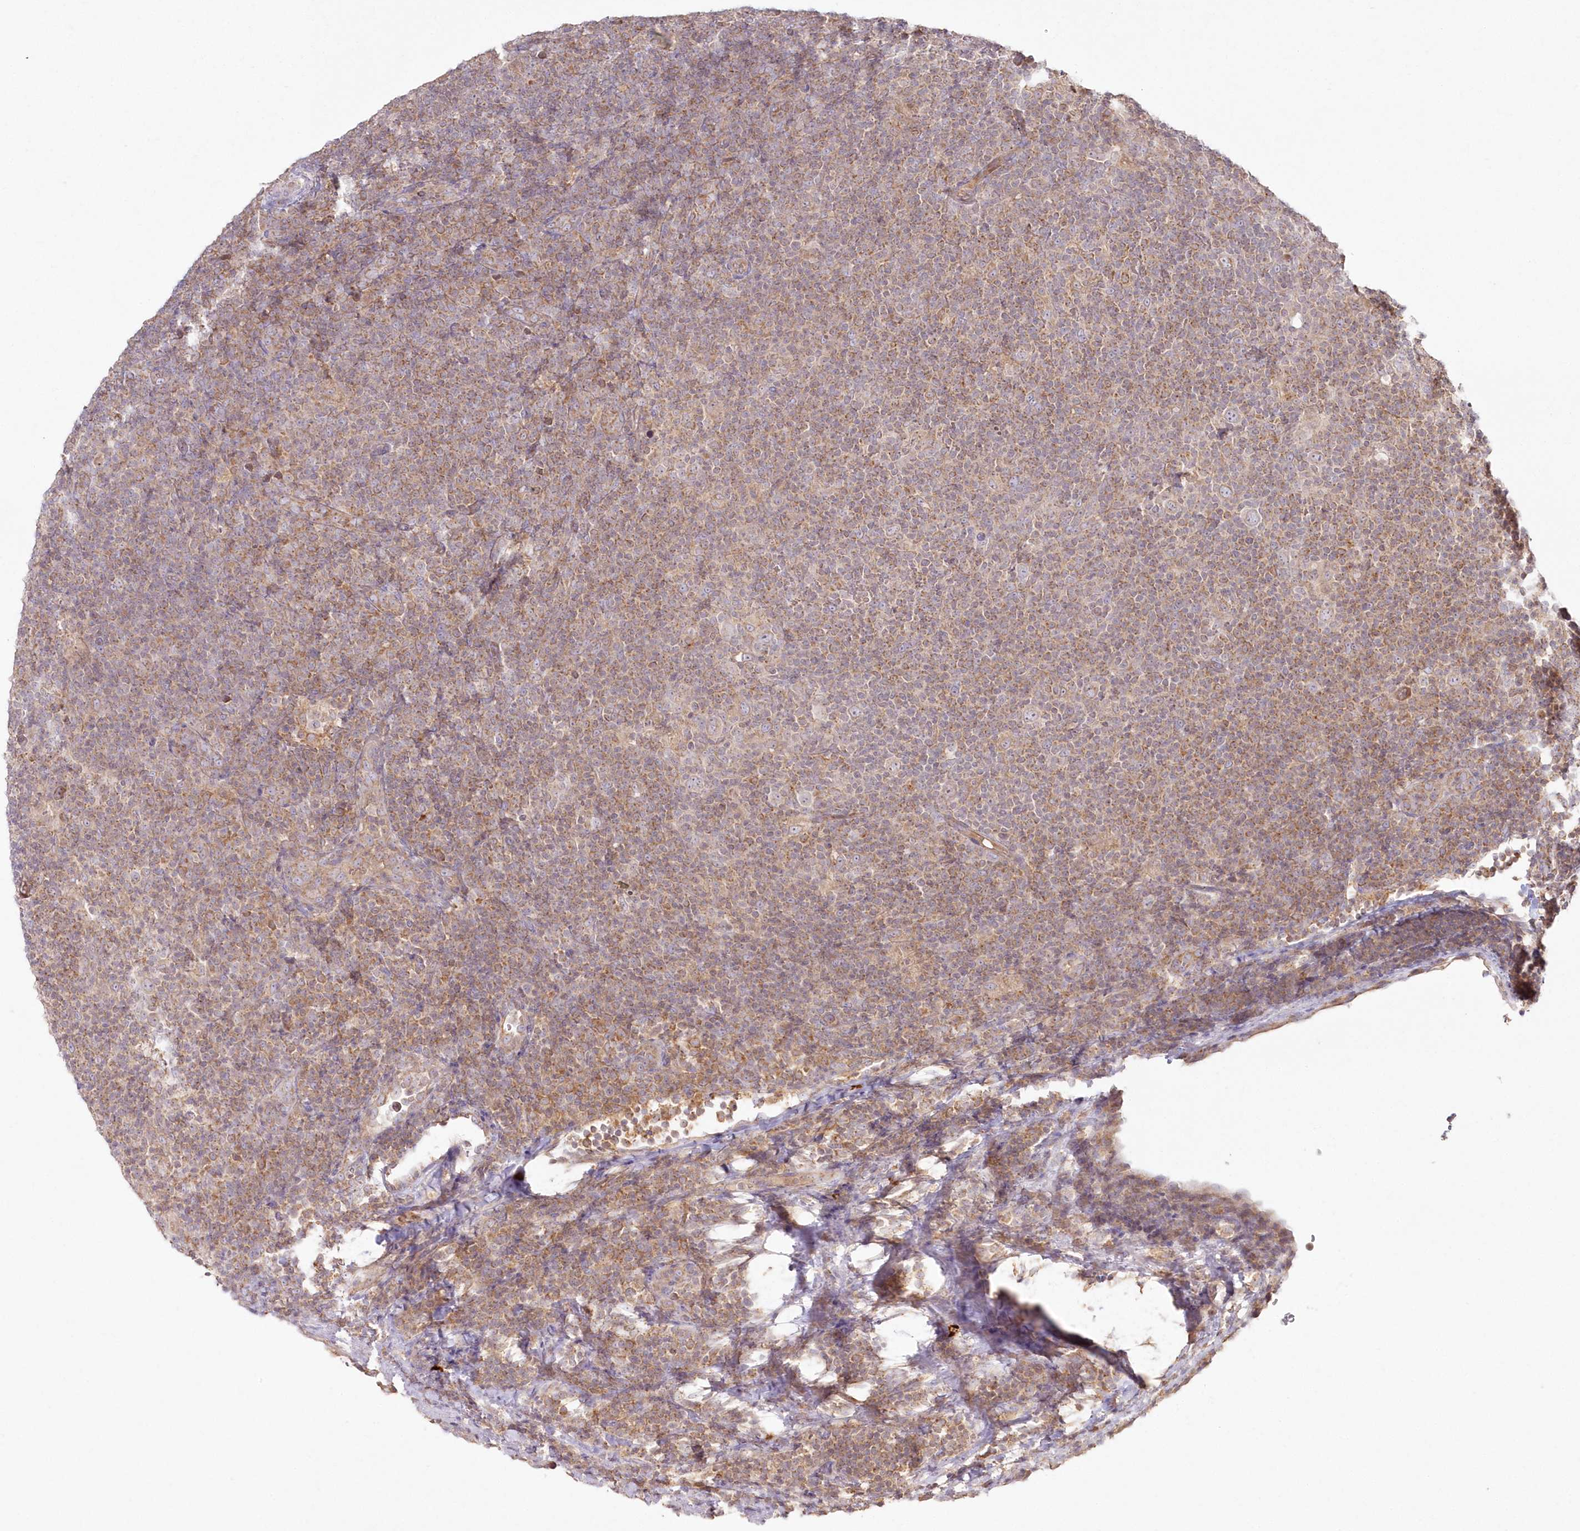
{"staining": {"intensity": "weak", "quantity": "<25%", "location": "cytoplasmic/membranous"}, "tissue": "lymphoma", "cell_type": "Tumor cells", "image_type": "cancer", "snomed": [{"axis": "morphology", "description": "Hodgkin's disease, NOS"}, {"axis": "topography", "description": "Lymph node"}], "caption": "Immunohistochemistry (IHC) micrograph of neoplastic tissue: Hodgkin's disease stained with DAB exhibits no significant protein expression in tumor cells.", "gene": "ARSB", "patient": {"sex": "female", "age": 57}}